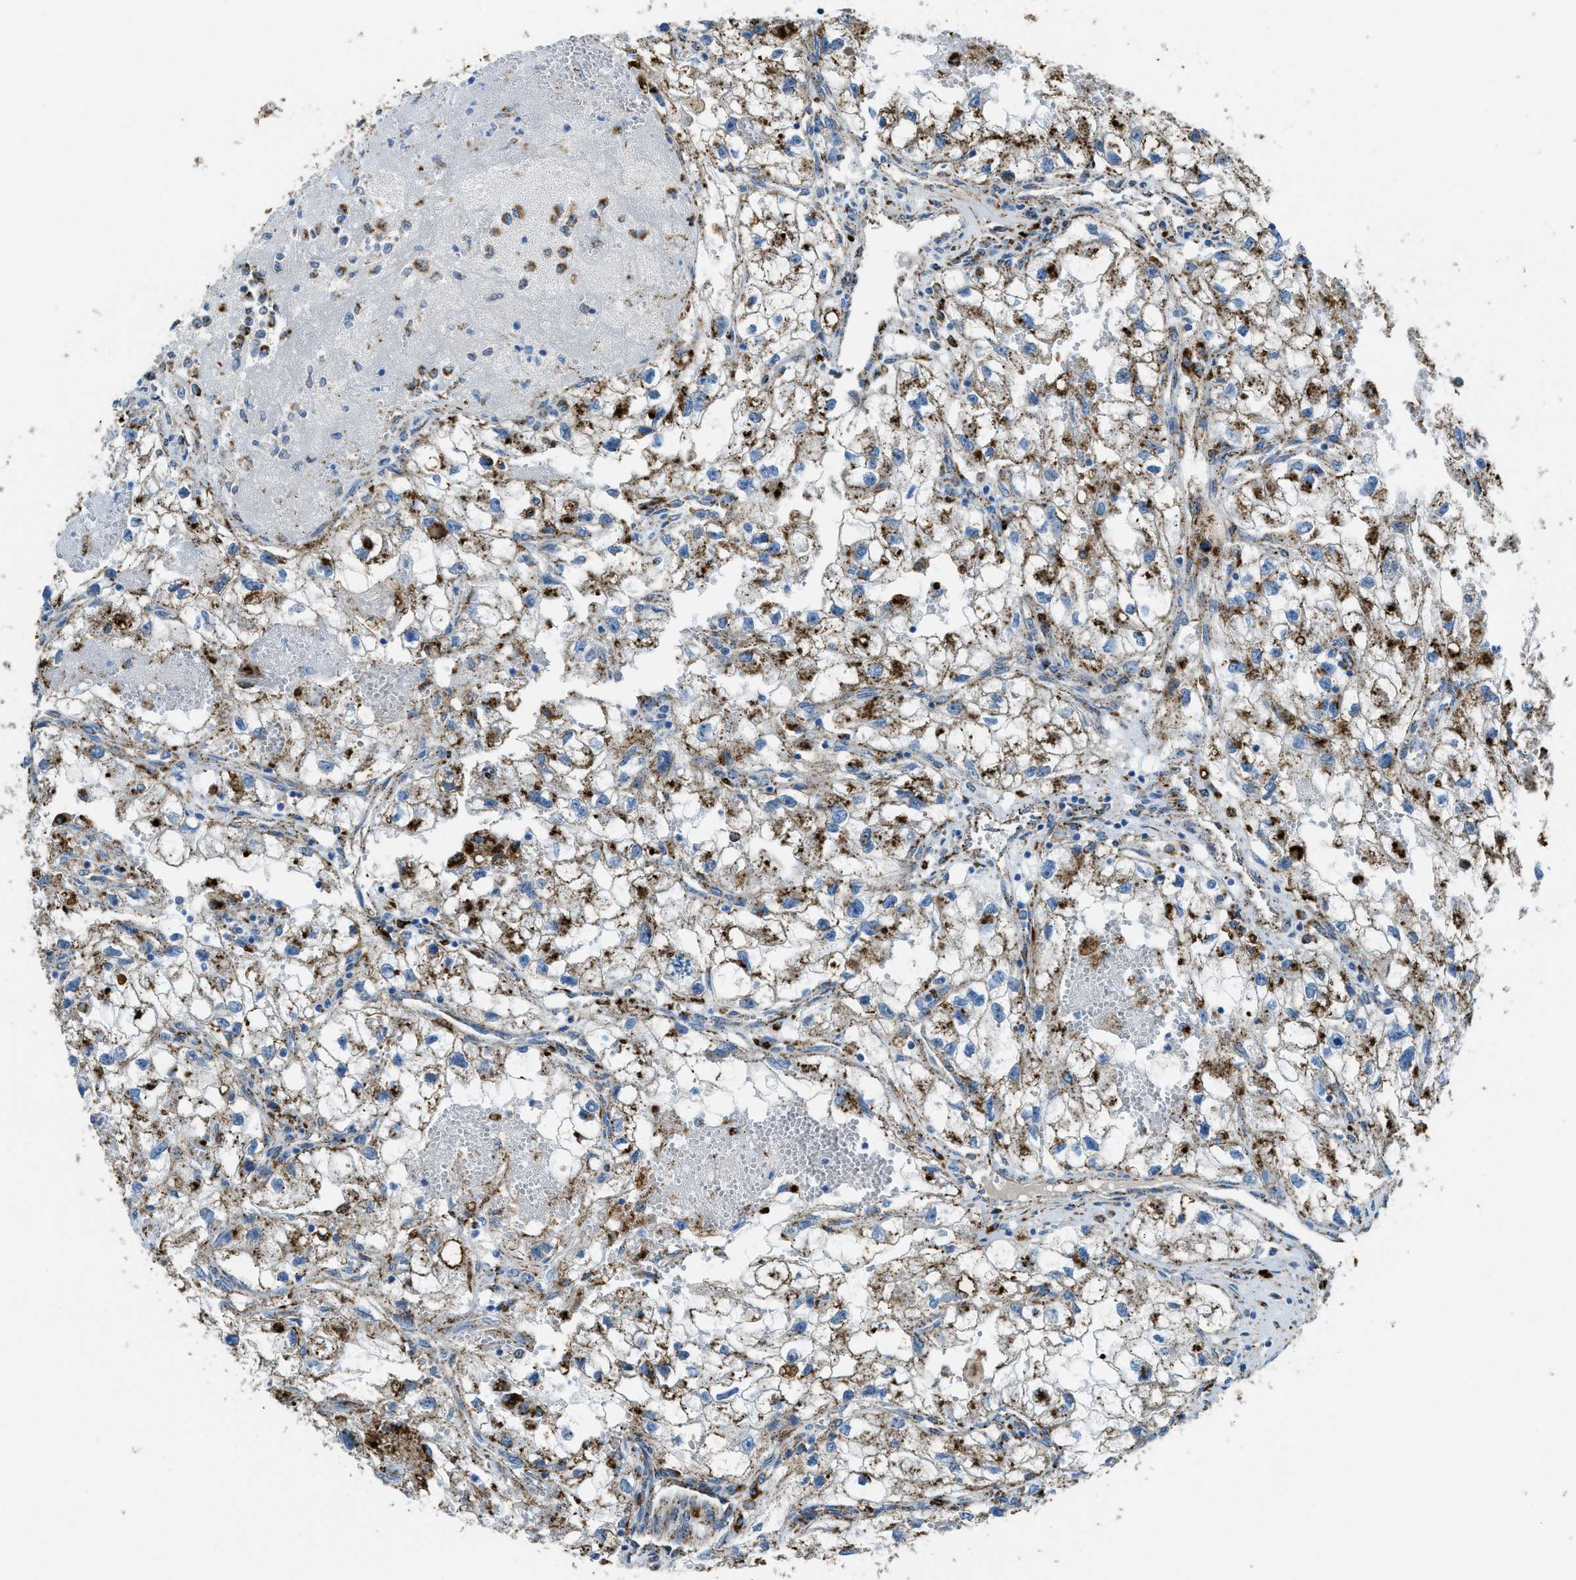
{"staining": {"intensity": "moderate", "quantity": ">75%", "location": "cytoplasmic/membranous"}, "tissue": "renal cancer", "cell_type": "Tumor cells", "image_type": "cancer", "snomed": [{"axis": "morphology", "description": "Adenocarcinoma, NOS"}, {"axis": "topography", "description": "Kidney"}], "caption": "A histopathology image of human renal adenocarcinoma stained for a protein reveals moderate cytoplasmic/membranous brown staining in tumor cells.", "gene": "SCARB2", "patient": {"sex": "female", "age": 70}}